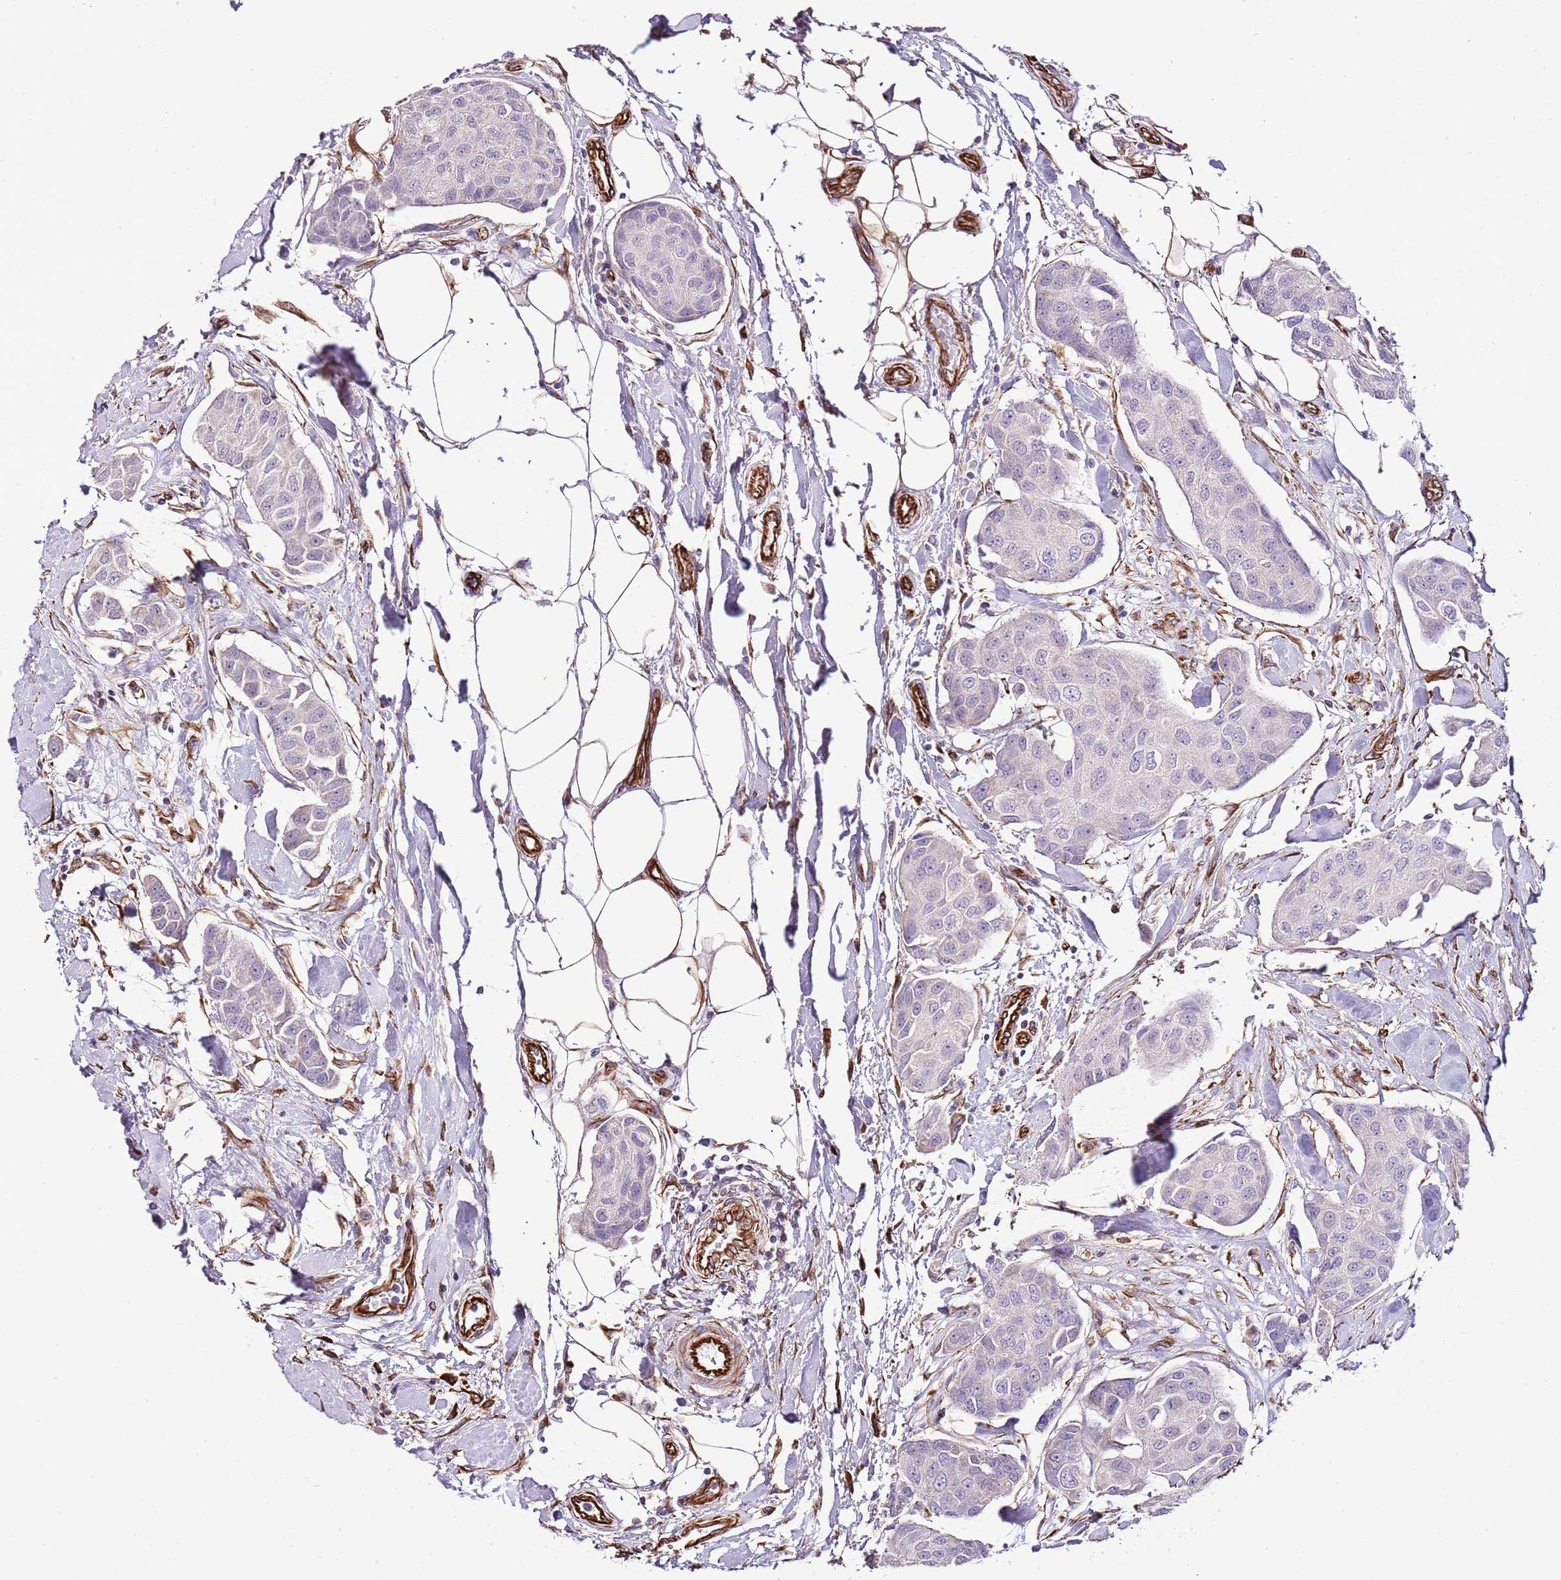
{"staining": {"intensity": "negative", "quantity": "none", "location": "none"}, "tissue": "breast cancer", "cell_type": "Tumor cells", "image_type": "cancer", "snomed": [{"axis": "morphology", "description": "Duct carcinoma"}, {"axis": "topography", "description": "Breast"}, {"axis": "topography", "description": "Lymph node"}], "caption": "The photomicrograph shows no staining of tumor cells in intraductal carcinoma (breast).", "gene": "ZNF786", "patient": {"sex": "female", "age": 80}}